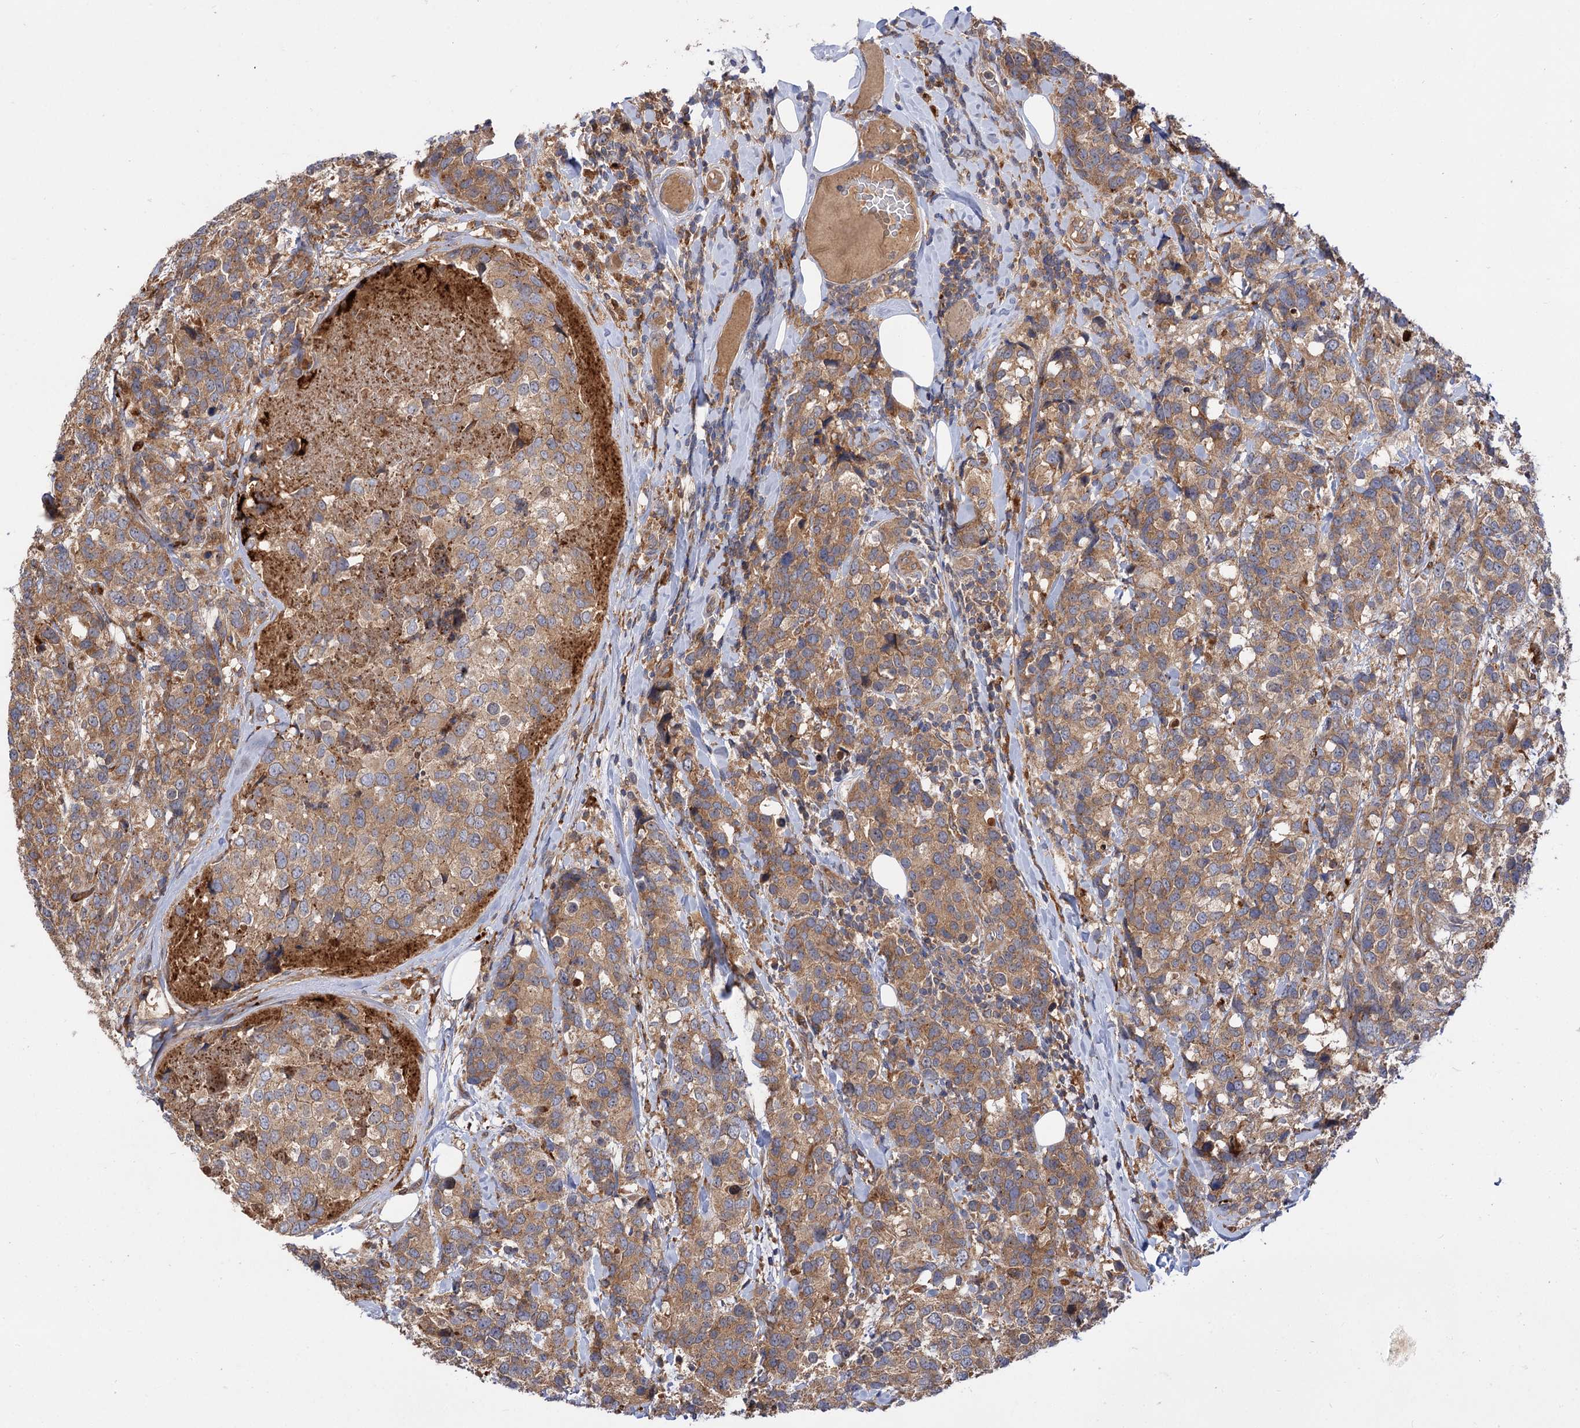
{"staining": {"intensity": "moderate", "quantity": ">75%", "location": "cytoplasmic/membranous"}, "tissue": "breast cancer", "cell_type": "Tumor cells", "image_type": "cancer", "snomed": [{"axis": "morphology", "description": "Lobular carcinoma"}, {"axis": "topography", "description": "Breast"}], "caption": "This is an image of immunohistochemistry (IHC) staining of lobular carcinoma (breast), which shows moderate expression in the cytoplasmic/membranous of tumor cells.", "gene": "PATL1", "patient": {"sex": "female", "age": 59}}